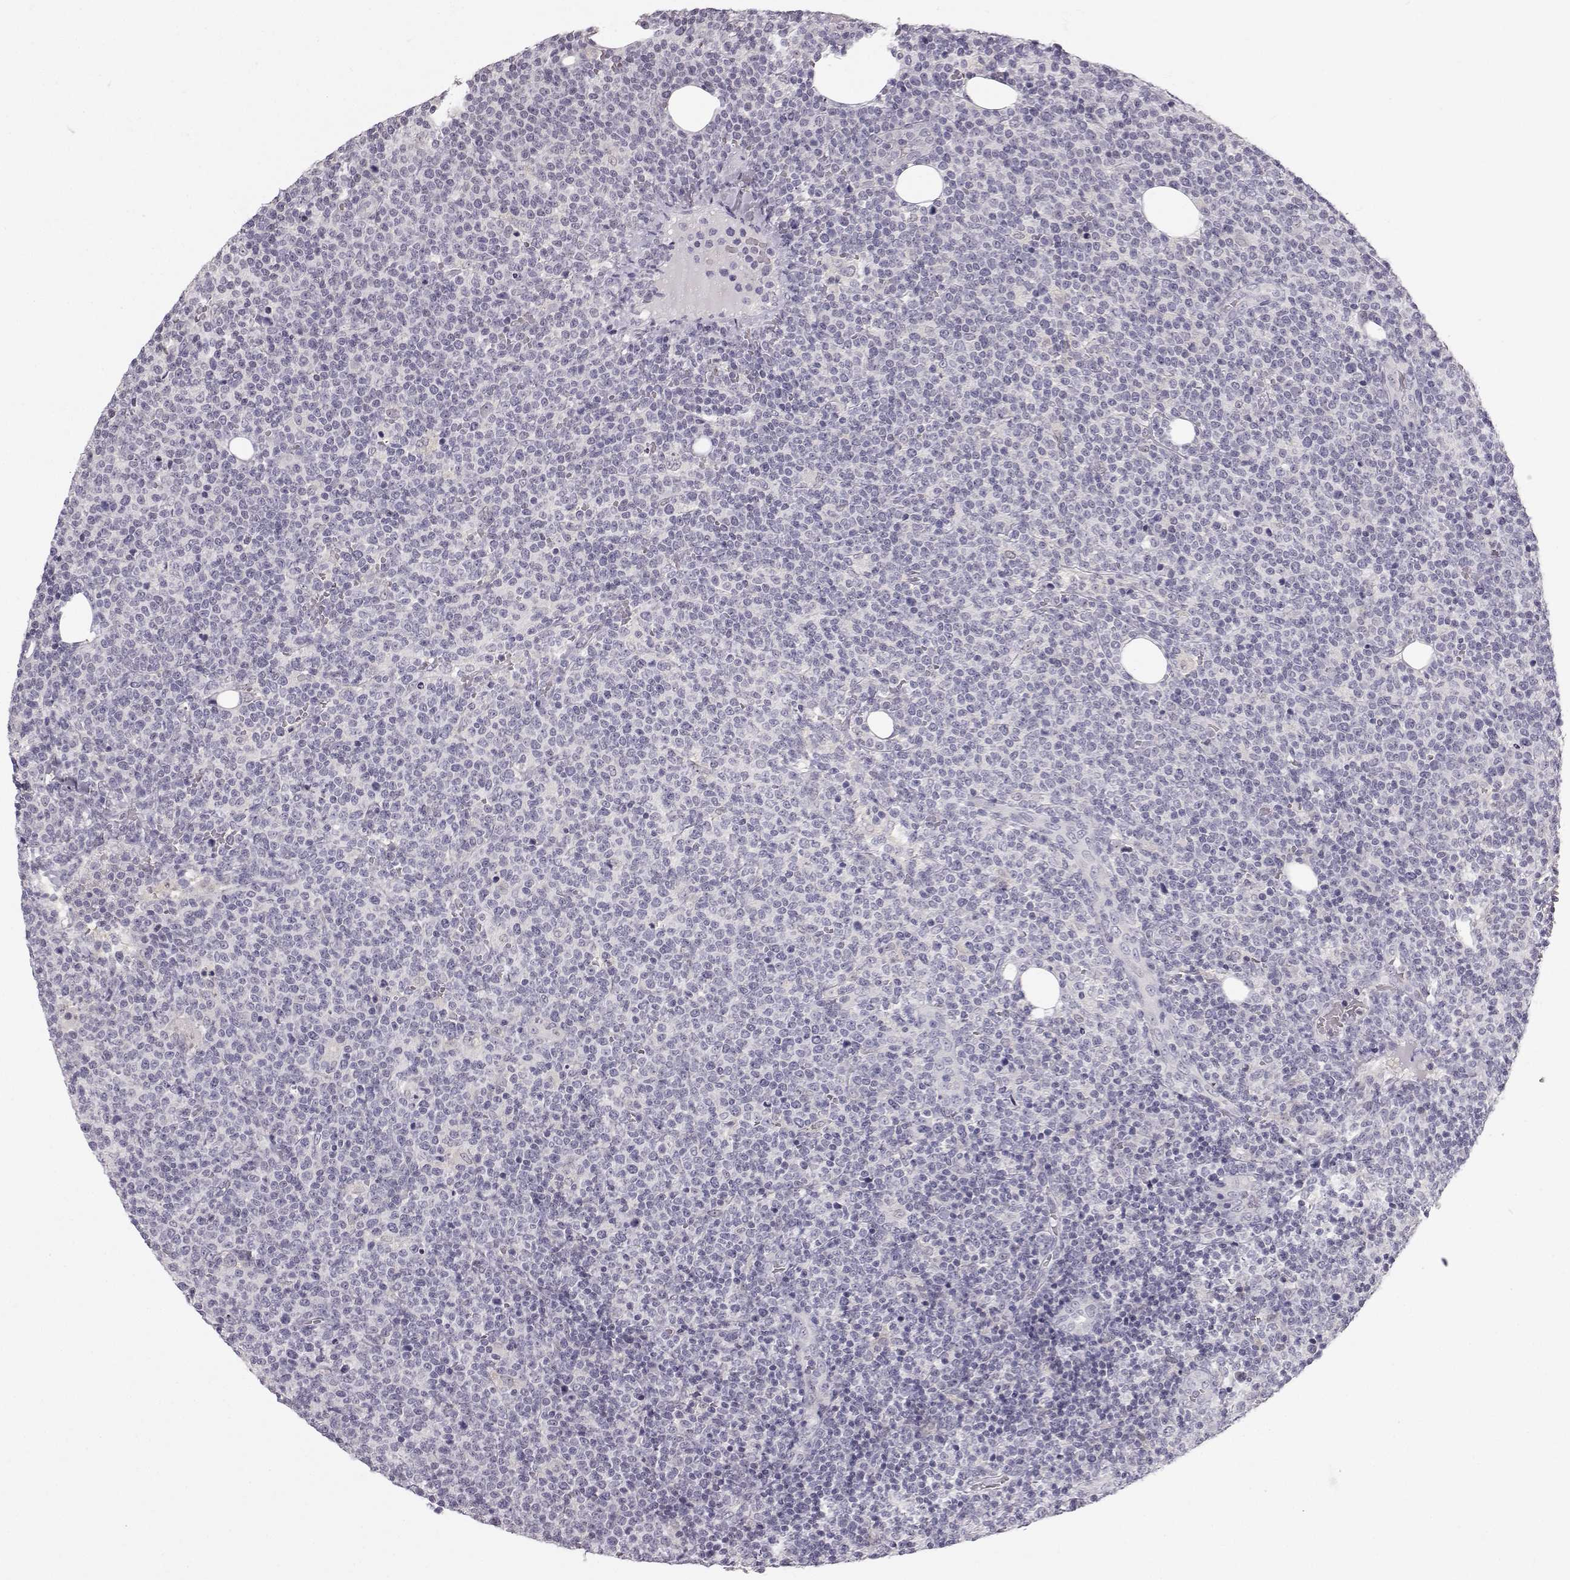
{"staining": {"intensity": "negative", "quantity": "none", "location": "none"}, "tissue": "lymphoma", "cell_type": "Tumor cells", "image_type": "cancer", "snomed": [{"axis": "morphology", "description": "Malignant lymphoma, non-Hodgkin's type, High grade"}, {"axis": "topography", "description": "Lymph node"}], "caption": "IHC image of lymphoma stained for a protein (brown), which exhibits no positivity in tumor cells. The staining was performed using DAB (3,3'-diaminobenzidine) to visualize the protein expression in brown, while the nuclei were stained in blue with hematoxylin (Magnification: 20x).", "gene": "ZNF185", "patient": {"sex": "male", "age": 61}}